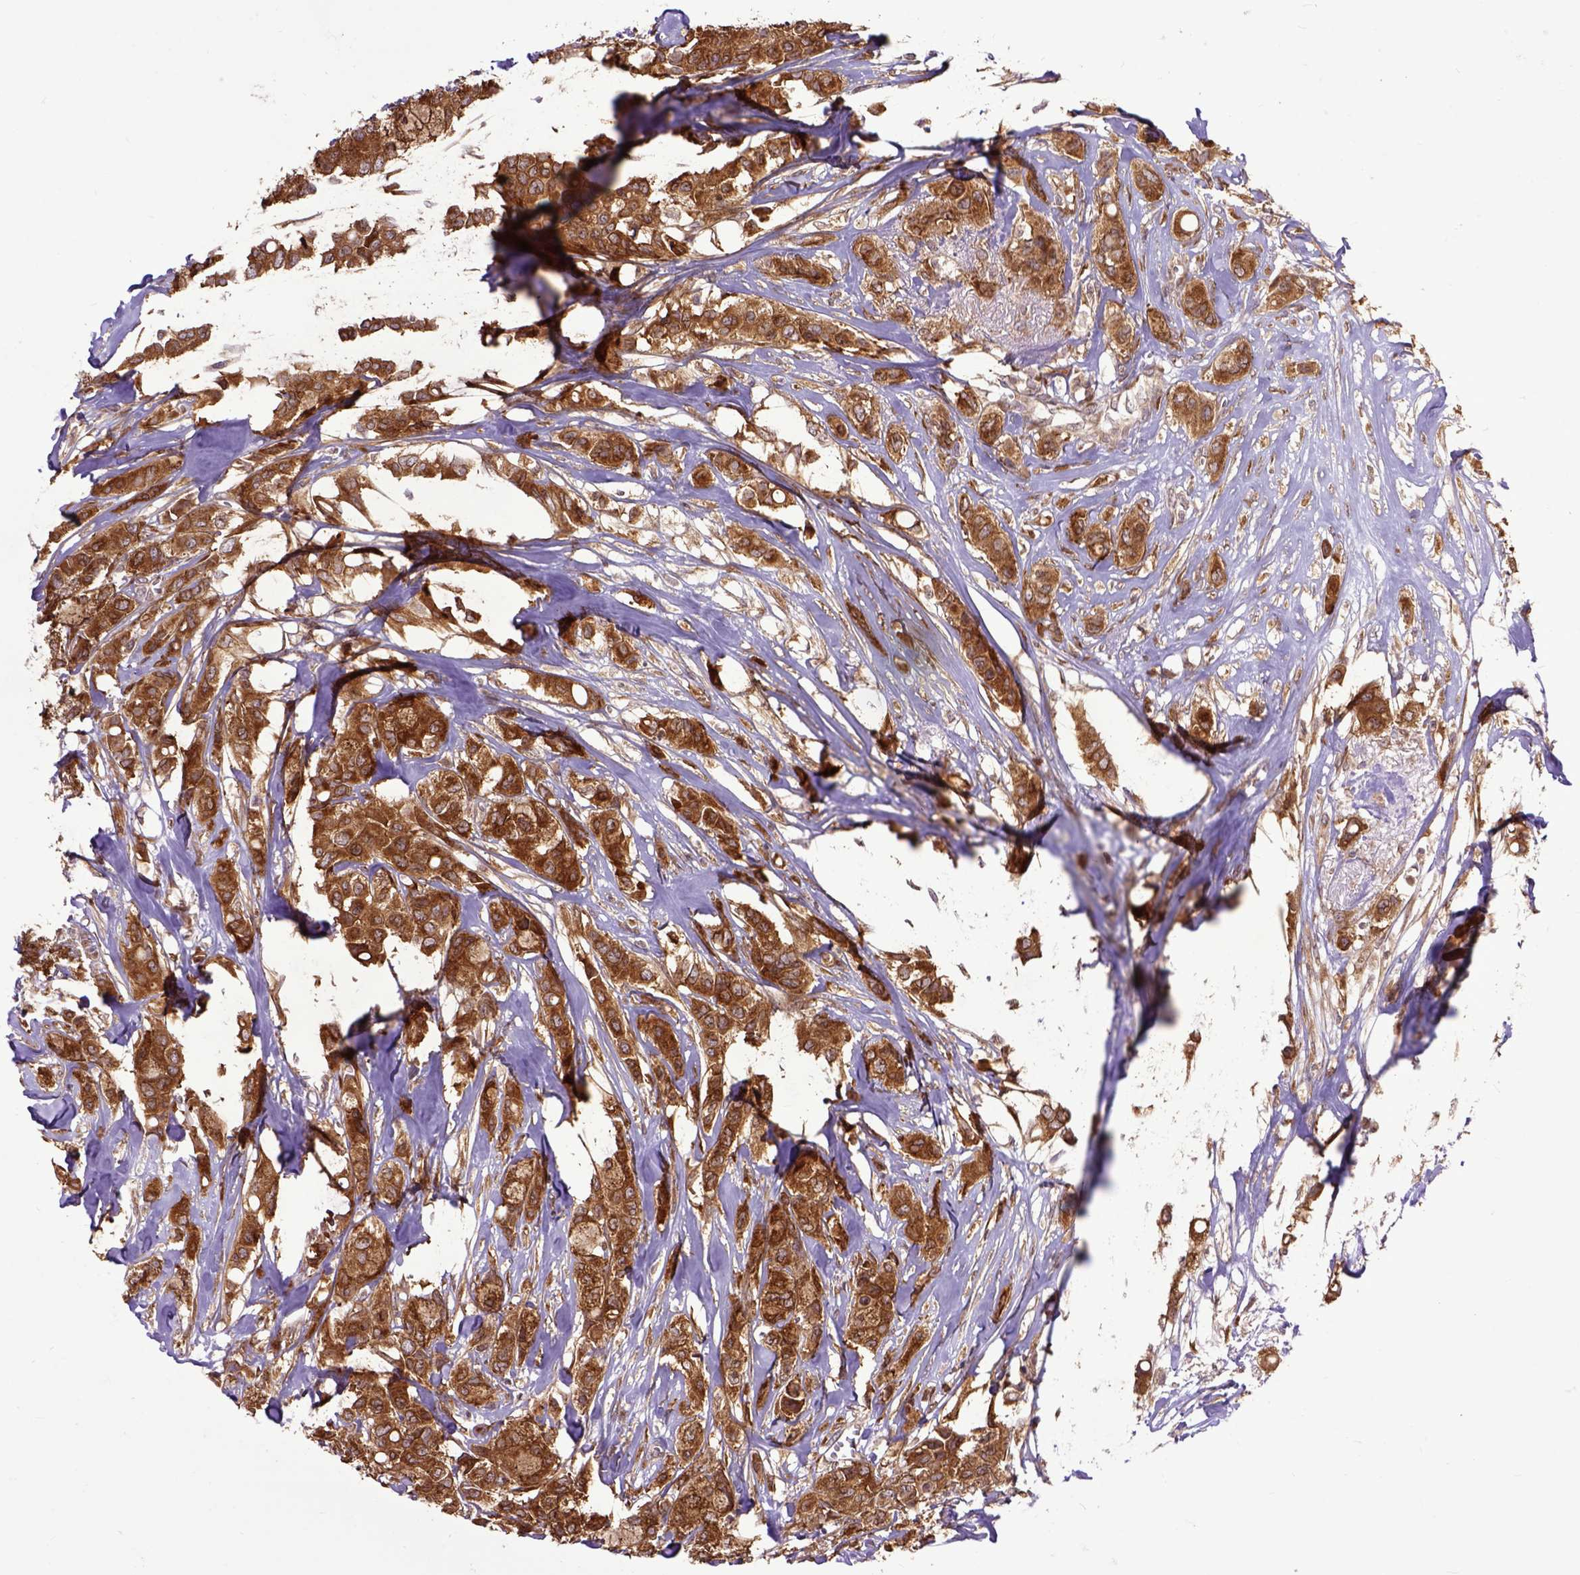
{"staining": {"intensity": "strong", "quantity": ">75%", "location": "cytoplasmic/membranous"}, "tissue": "breast cancer", "cell_type": "Tumor cells", "image_type": "cancer", "snomed": [{"axis": "morphology", "description": "Duct carcinoma"}, {"axis": "topography", "description": "Breast"}], "caption": "IHC micrograph of neoplastic tissue: breast cancer stained using immunohistochemistry demonstrates high levels of strong protein expression localized specifically in the cytoplasmic/membranous of tumor cells, appearing as a cytoplasmic/membranous brown color.", "gene": "ARL1", "patient": {"sex": "female", "age": 85}}